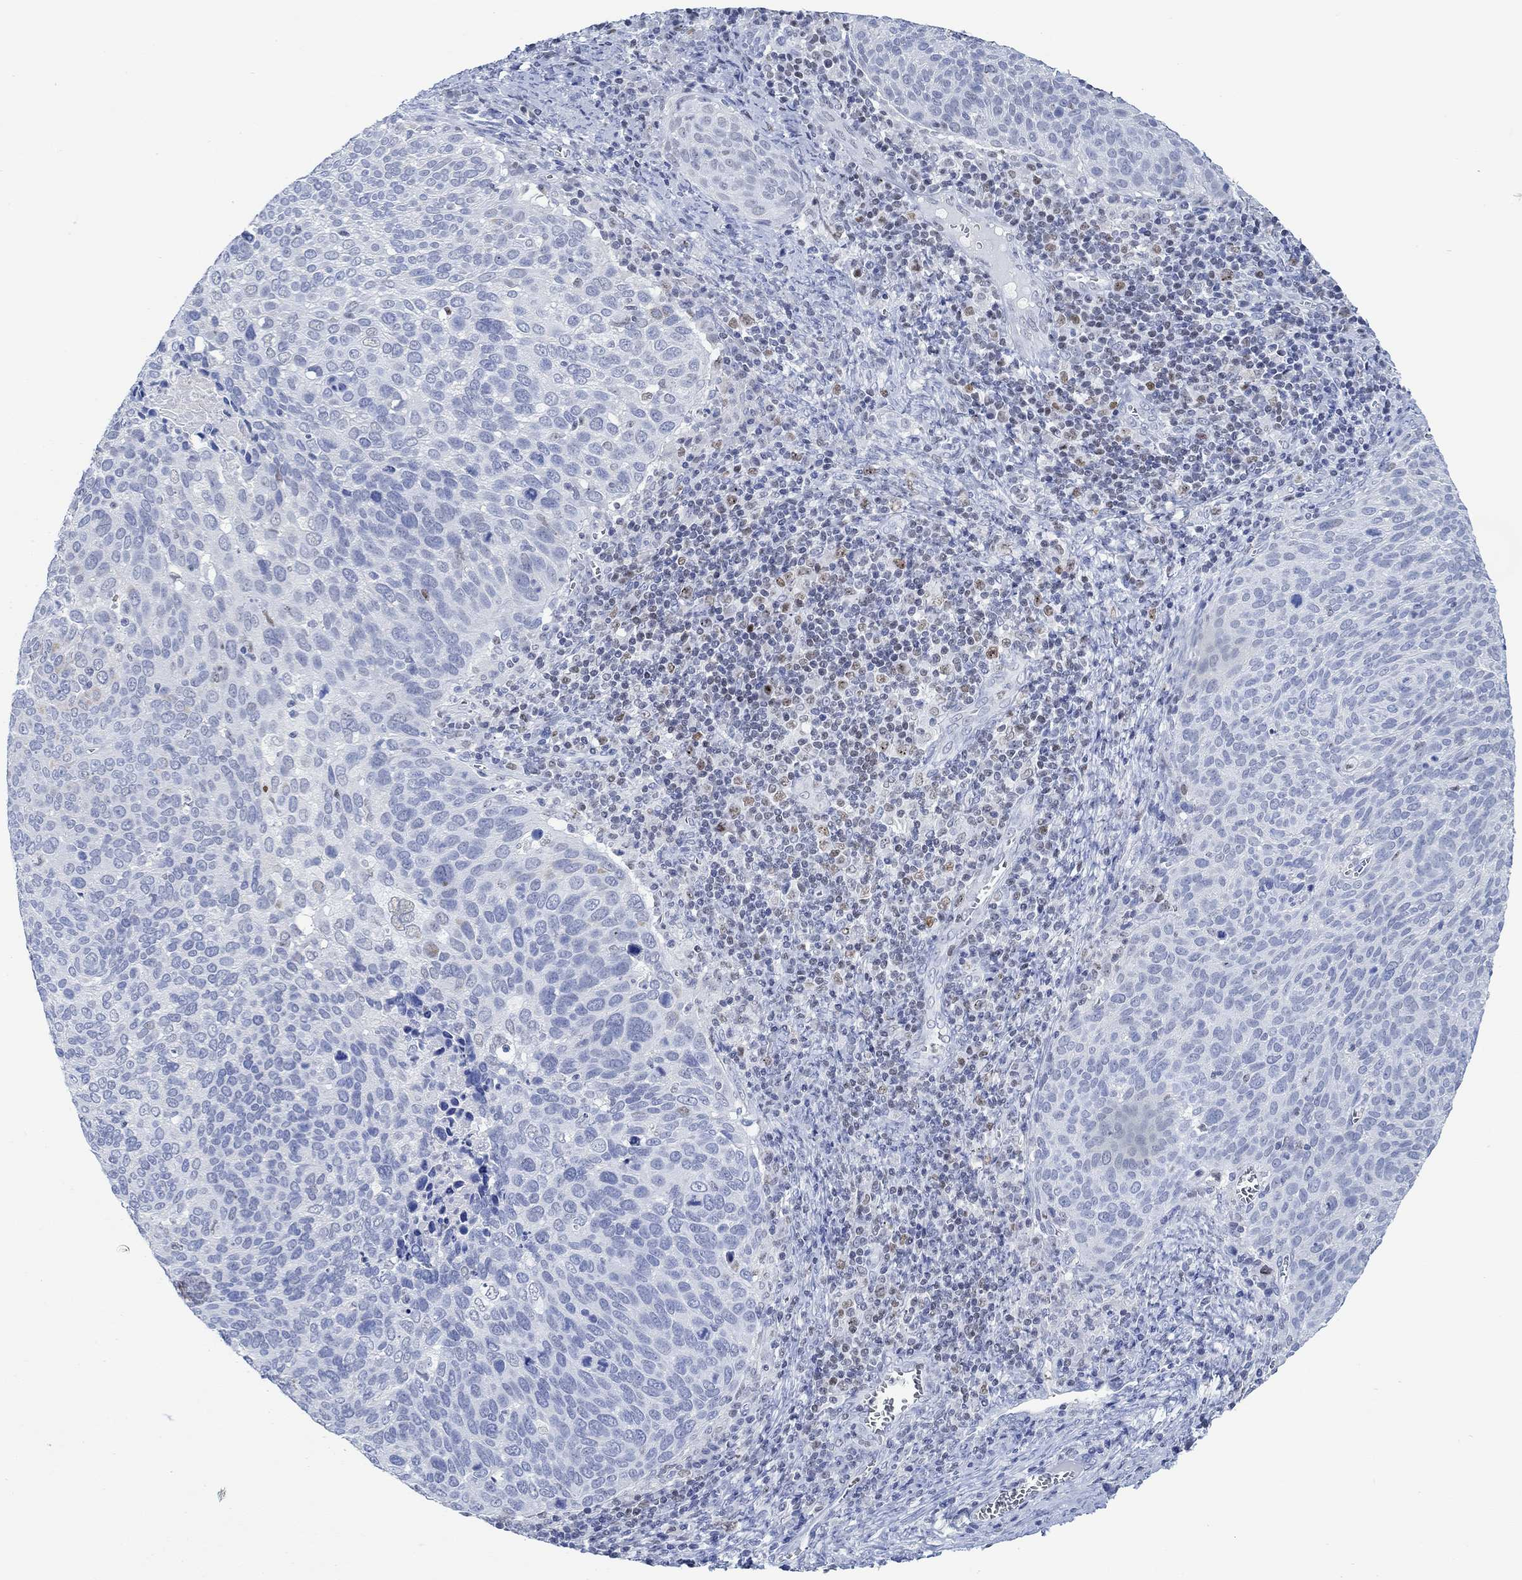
{"staining": {"intensity": "negative", "quantity": "none", "location": "none"}, "tissue": "cervical cancer", "cell_type": "Tumor cells", "image_type": "cancer", "snomed": [{"axis": "morphology", "description": "Squamous cell carcinoma, NOS"}, {"axis": "topography", "description": "Cervix"}], "caption": "Cervical cancer (squamous cell carcinoma) was stained to show a protein in brown. There is no significant positivity in tumor cells.", "gene": "PPP1R17", "patient": {"sex": "female", "age": 39}}